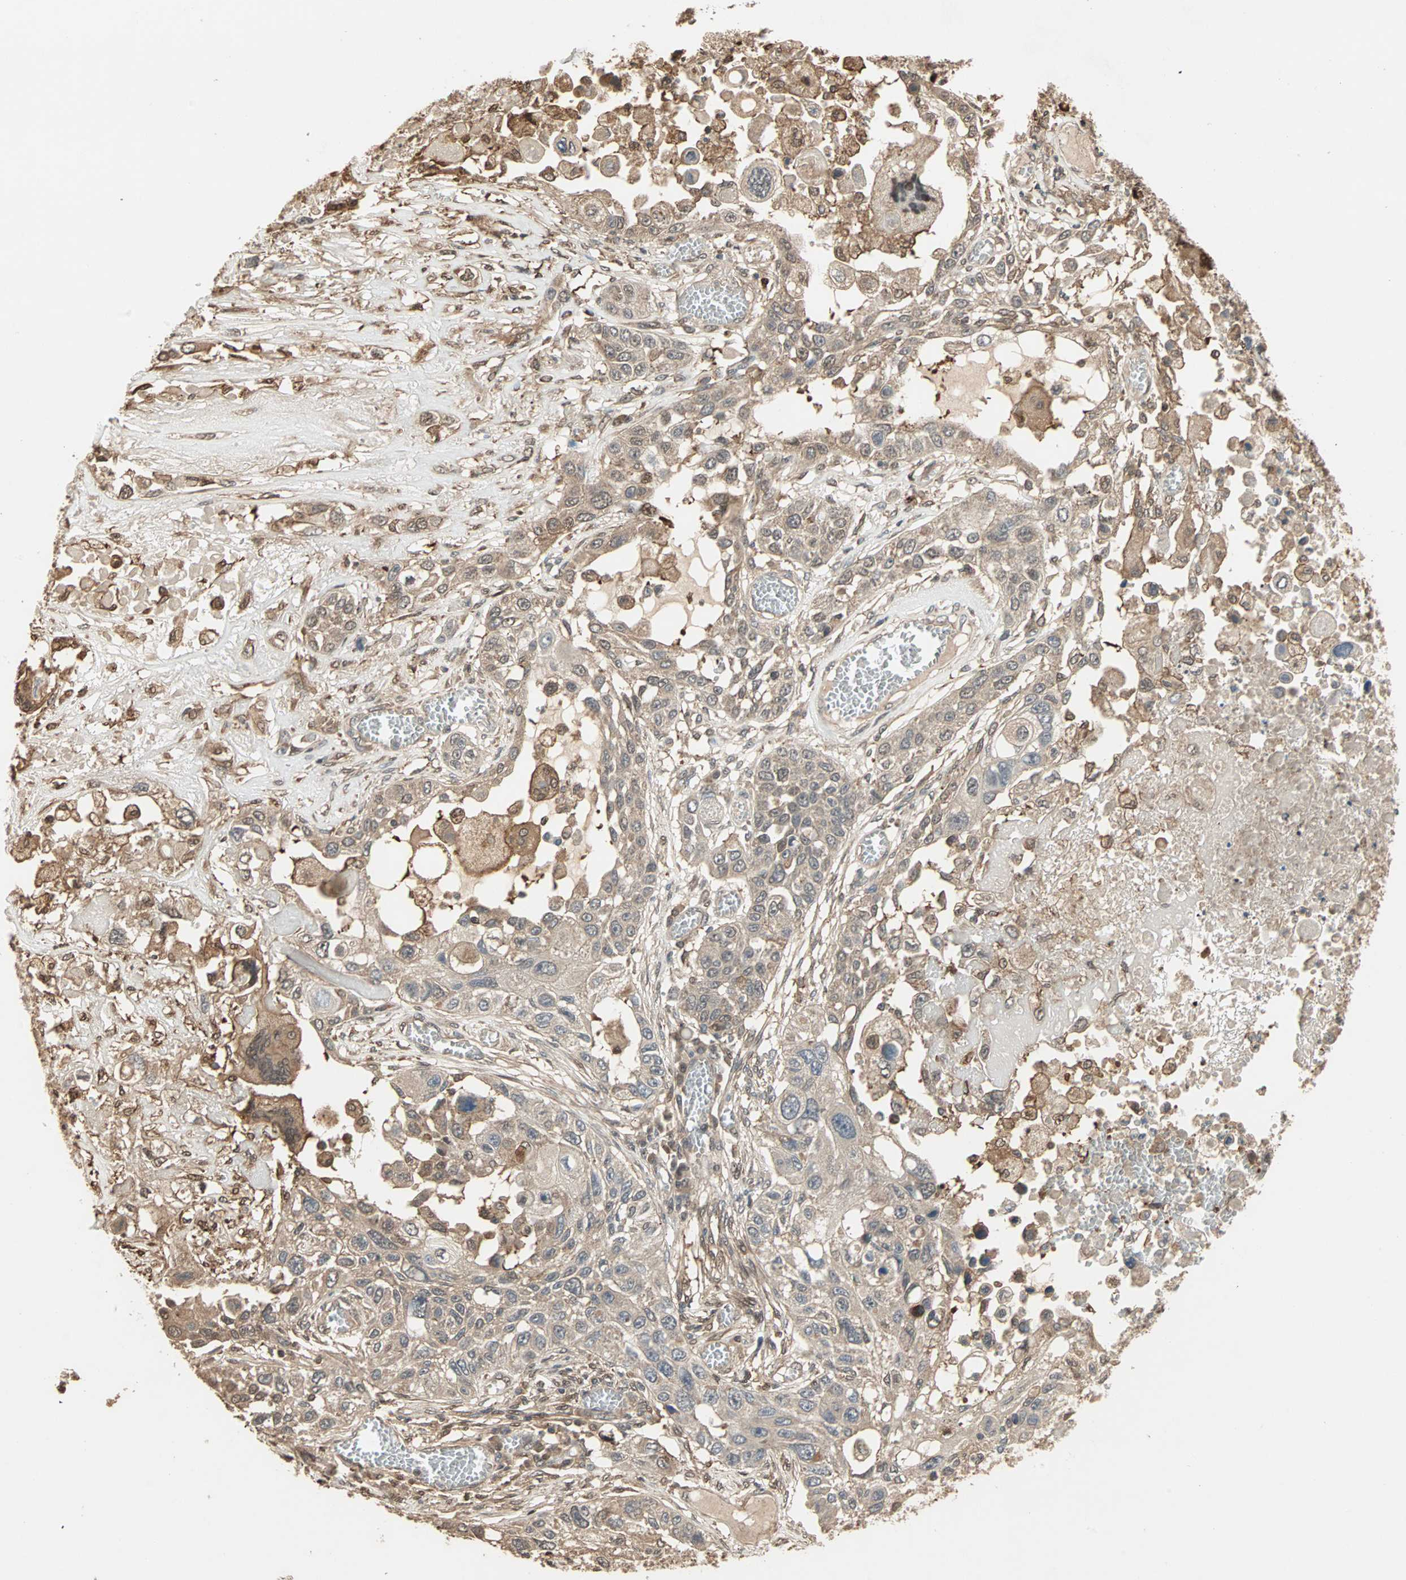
{"staining": {"intensity": "moderate", "quantity": ">75%", "location": "cytoplasmic/membranous"}, "tissue": "lung cancer", "cell_type": "Tumor cells", "image_type": "cancer", "snomed": [{"axis": "morphology", "description": "Squamous cell carcinoma, NOS"}, {"axis": "topography", "description": "Lung"}], "caption": "Protein staining reveals moderate cytoplasmic/membranous staining in about >75% of tumor cells in lung cancer (squamous cell carcinoma).", "gene": "DRG2", "patient": {"sex": "male", "age": 71}}